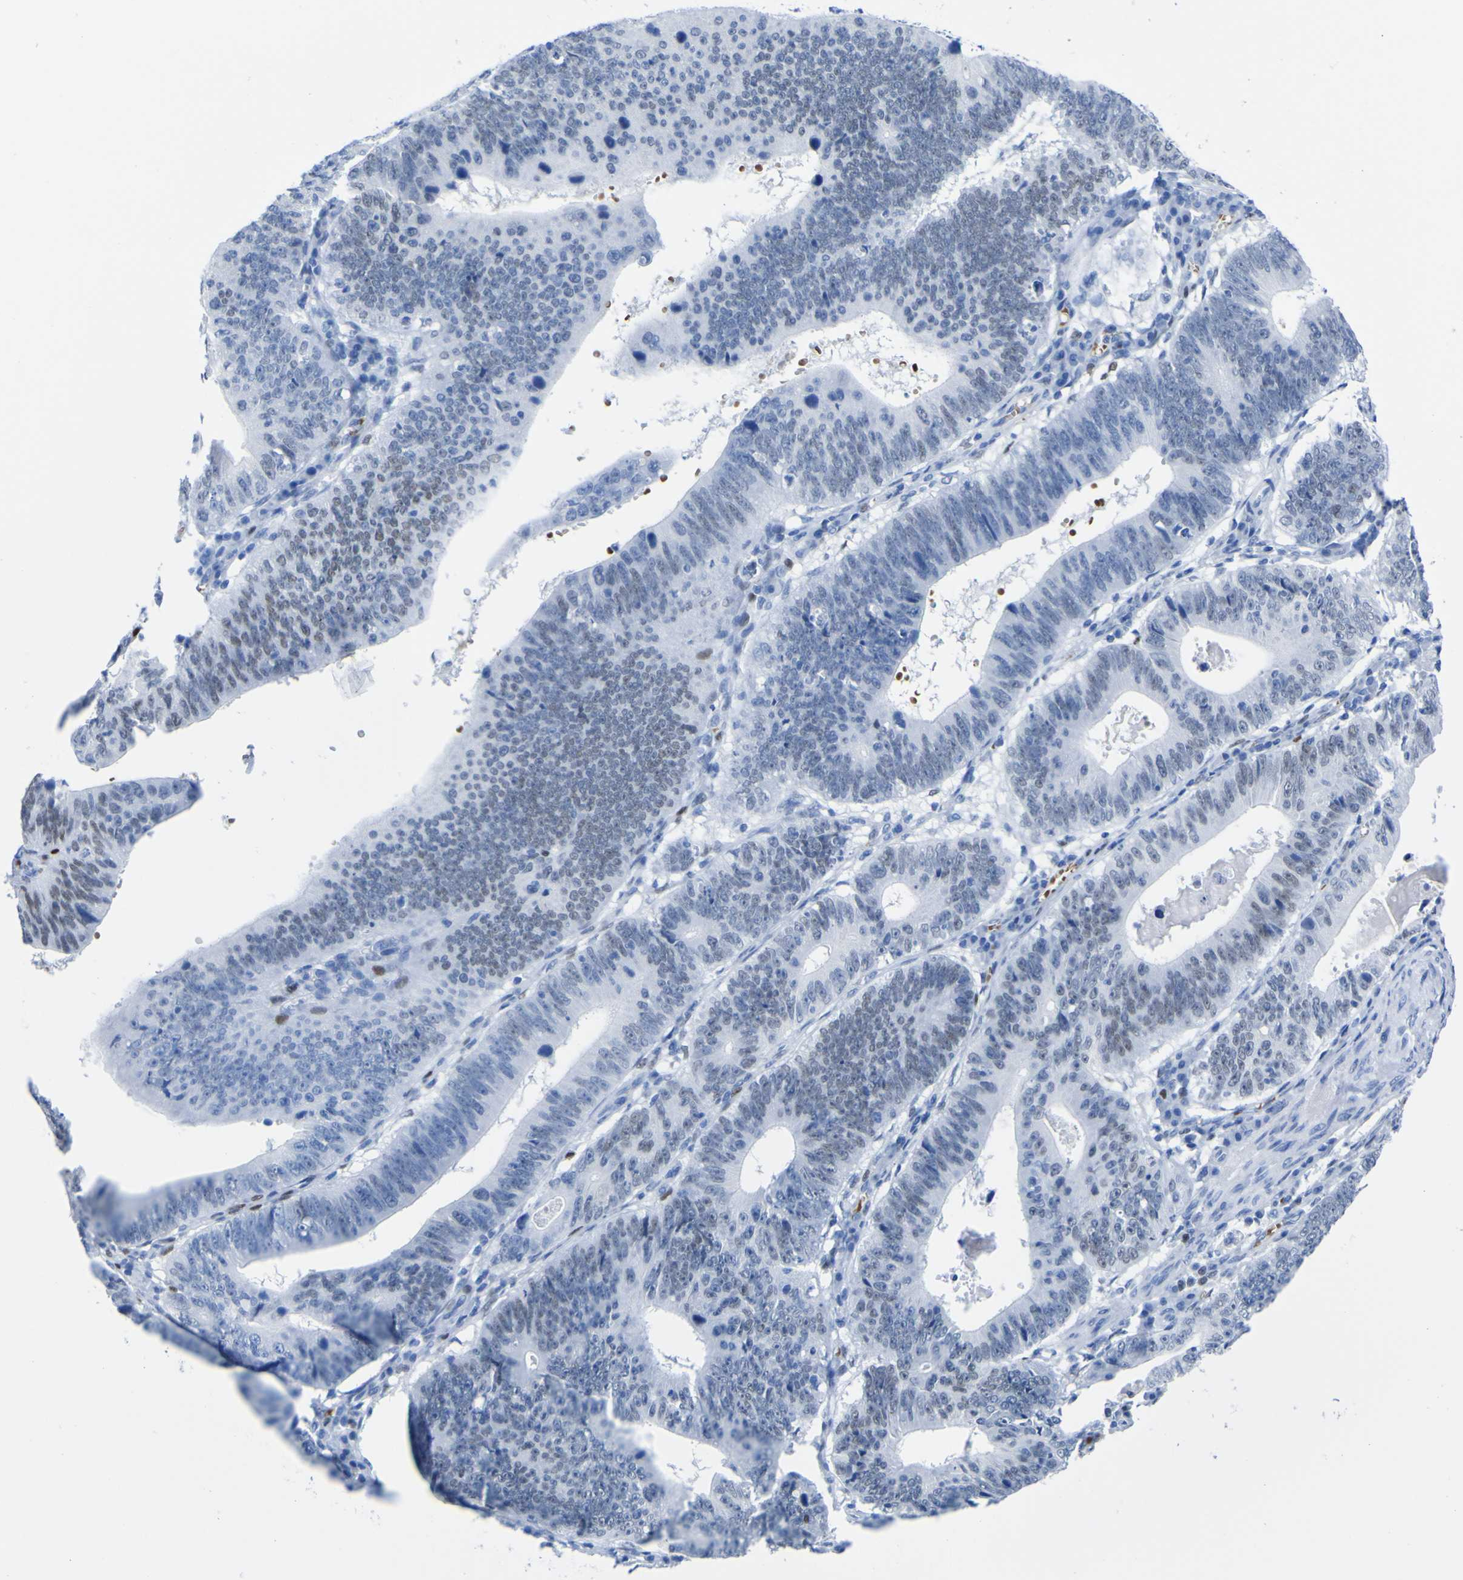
{"staining": {"intensity": "weak", "quantity": "<25%", "location": "nuclear"}, "tissue": "stomach cancer", "cell_type": "Tumor cells", "image_type": "cancer", "snomed": [{"axis": "morphology", "description": "Adenocarcinoma, NOS"}, {"axis": "topography", "description": "Stomach"}], "caption": "The photomicrograph shows no significant expression in tumor cells of adenocarcinoma (stomach).", "gene": "DACH1", "patient": {"sex": "male", "age": 59}}